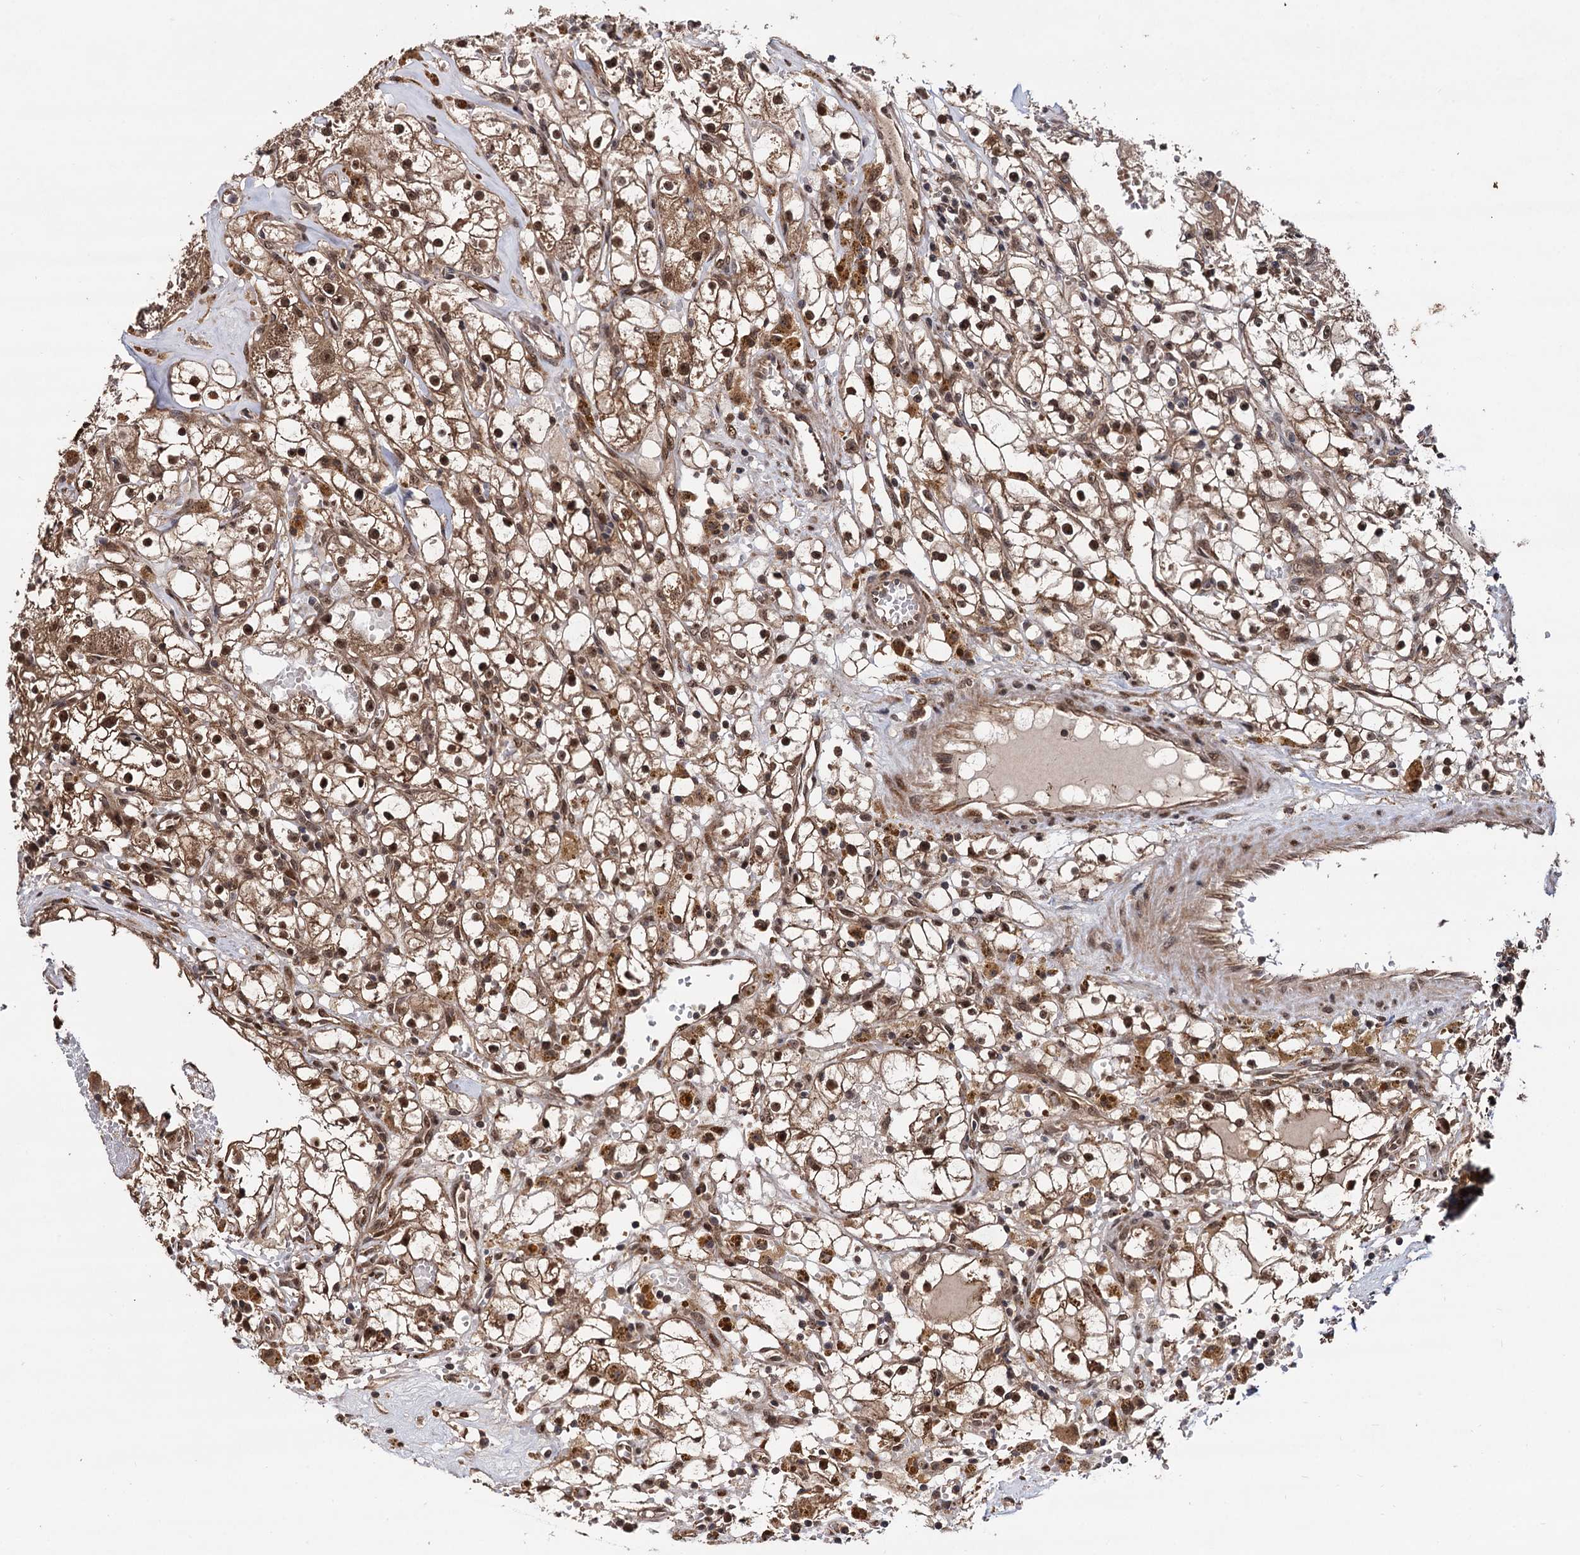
{"staining": {"intensity": "moderate", "quantity": ">75%", "location": "cytoplasmic/membranous,nuclear"}, "tissue": "renal cancer", "cell_type": "Tumor cells", "image_type": "cancer", "snomed": [{"axis": "morphology", "description": "Adenocarcinoma, NOS"}, {"axis": "topography", "description": "Kidney"}], "caption": "Immunohistochemical staining of renal cancer (adenocarcinoma) reveals medium levels of moderate cytoplasmic/membranous and nuclear protein positivity in approximately >75% of tumor cells. (Stains: DAB (3,3'-diaminobenzidine) in brown, nuclei in blue, Microscopy: brightfield microscopy at high magnification).", "gene": "PIGB", "patient": {"sex": "male", "age": 56}}